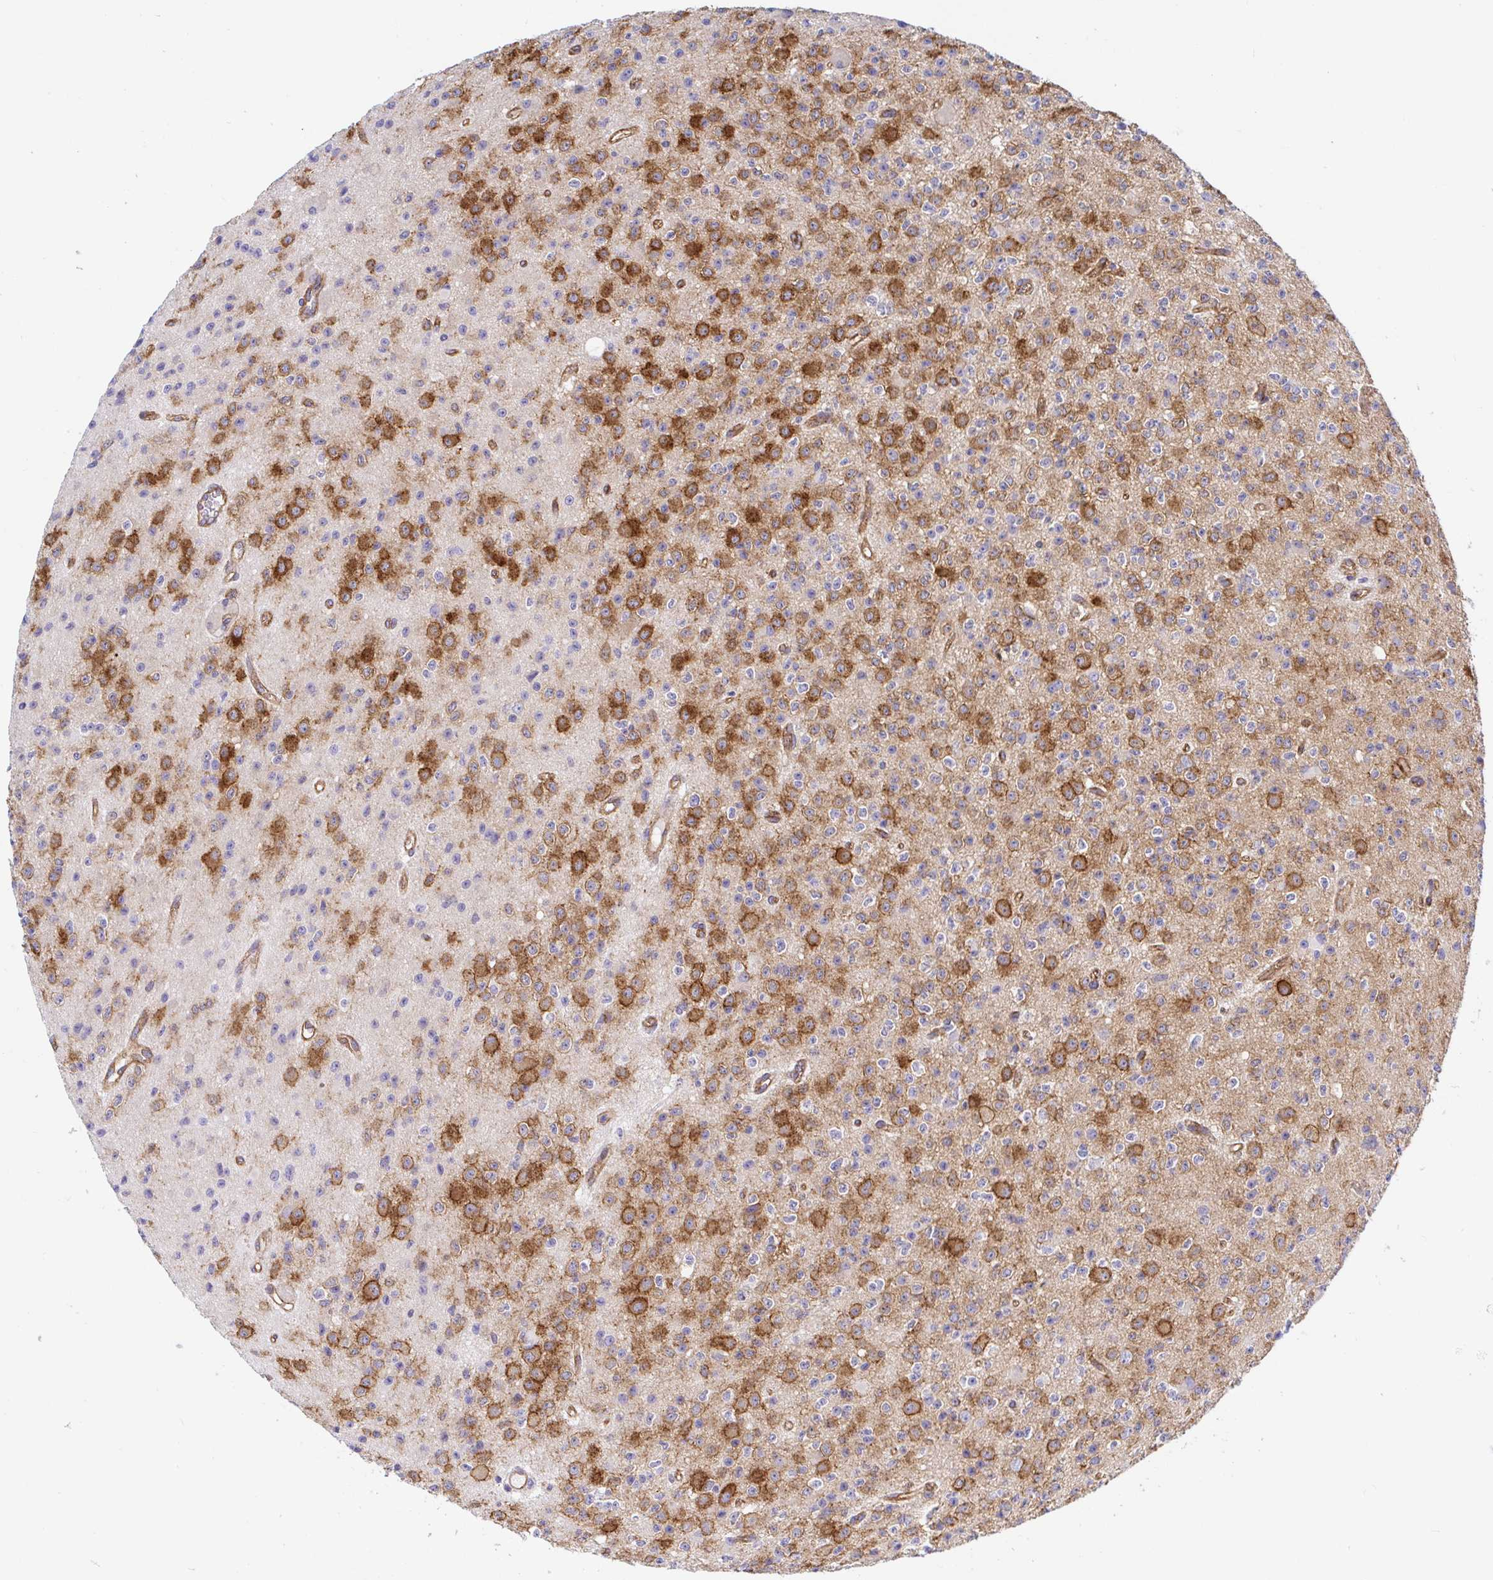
{"staining": {"intensity": "strong", "quantity": "25%-75%", "location": "cytoplasmic/membranous"}, "tissue": "glioma", "cell_type": "Tumor cells", "image_type": "cancer", "snomed": [{"axis": "morphology", "description": "Glioma, malignant, High grade"}, {"axis": "topography", "description": "Brain"}], "caption": "The photomicrograph reveals immunohistochemical staining of glioma. There is strong cytoplasmic/membranous staining is seen in approximately 25%-75% of tumor cells.", "gene": "ARL4D", "patient": {"sex": "male", "age": 36}}